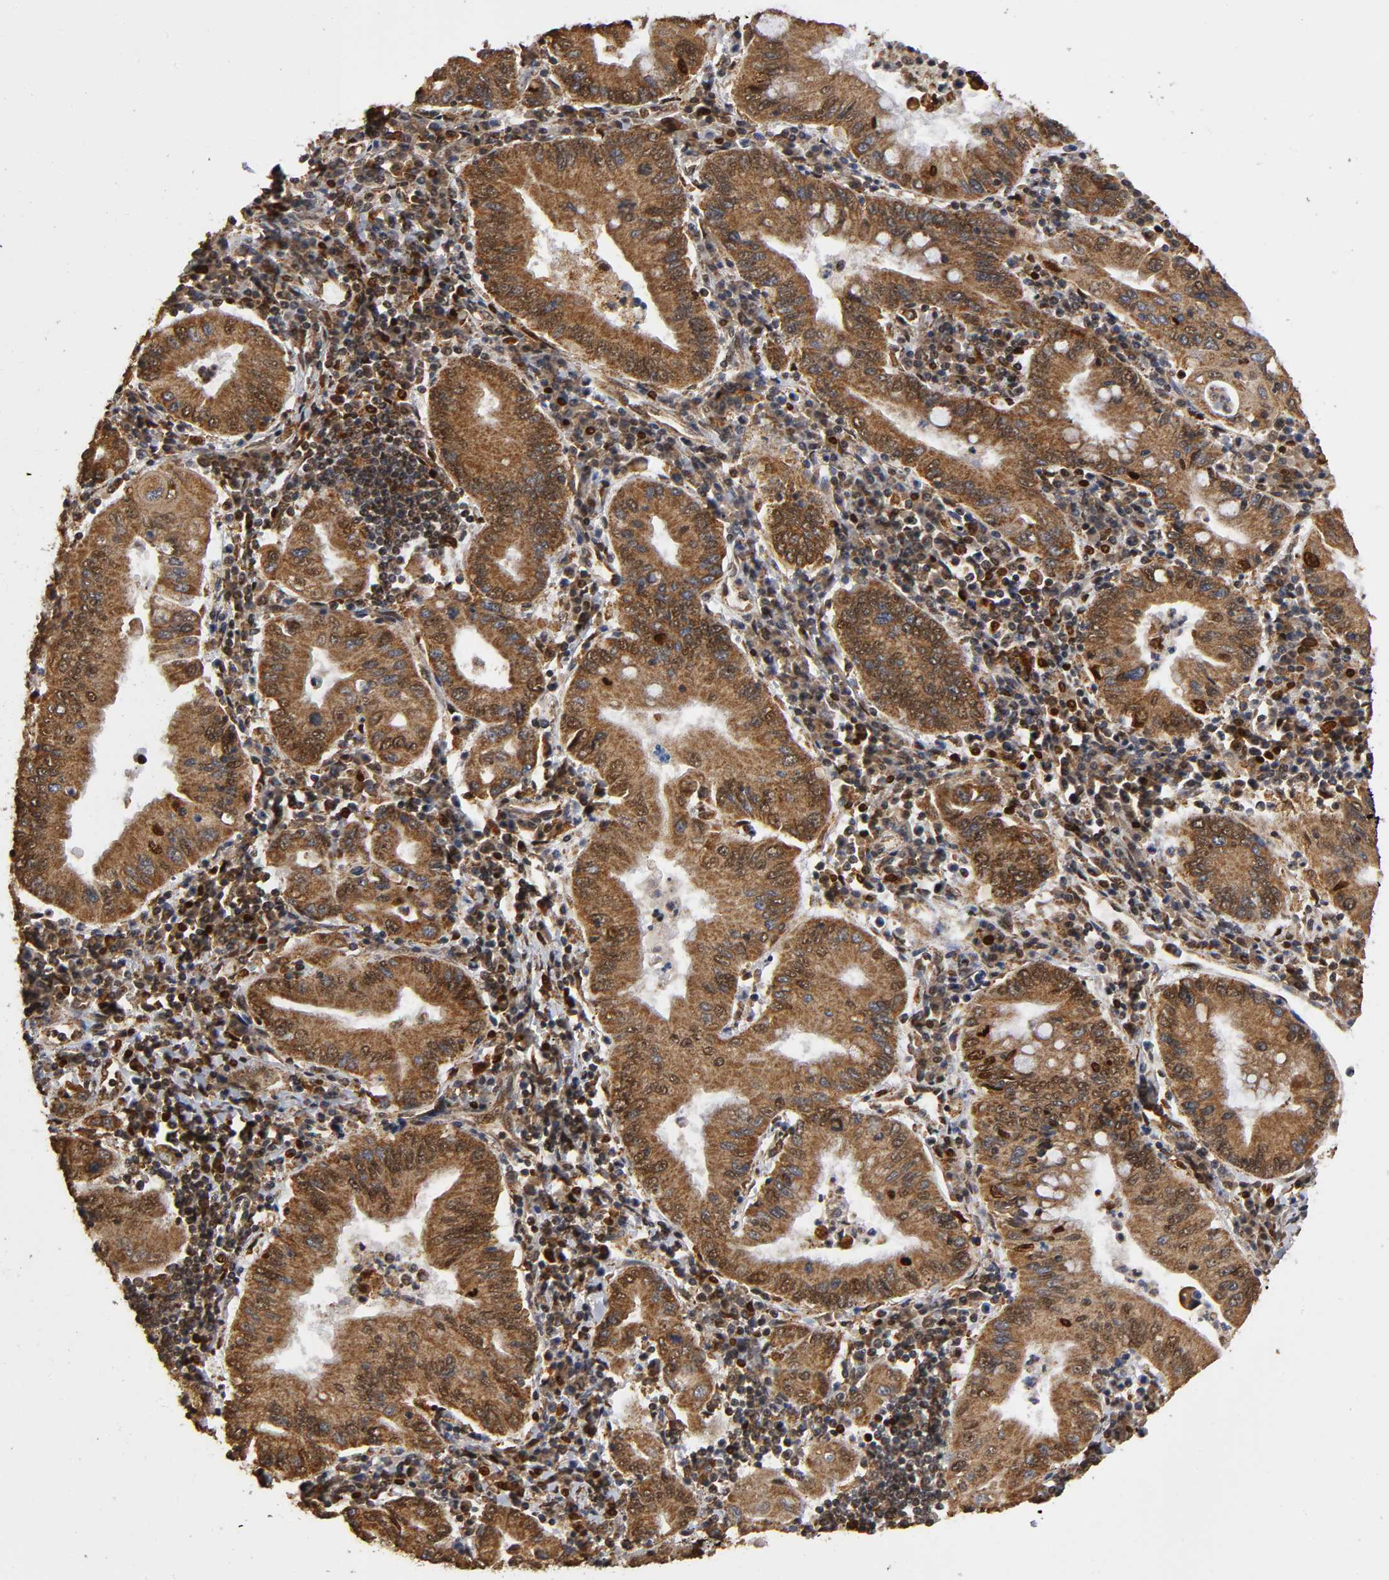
{"staining": {"intensity": "strong", "quantity": ">75%", "location": "cytoplasmic/membranous,nuclear"}, "tissue": "stomach cancer", "cell_type": "Tumor cells", "image_type": "cancer", "snomed": [{"axis": "morphology", "description": "Normal tissue, NOS"}, {"axis": "morphology", "description": "Adenocarcinoma, NOS"}, {"axis": "topography", "description": "Esophagus"}, {"axis": "topography", "description": "Stomach, upper"}, {"axis": "topography", "description": "Peripheral nerve tissue"}], "caption": "Human adenocarcinoma (stomach) stained for a protein (brown) displays strong cytoplasmic/membranous and nuclear positive staining in about >75% of tumor cells.", "gene": "RNF122", "patient": {"sex": "male", "age": 62}}